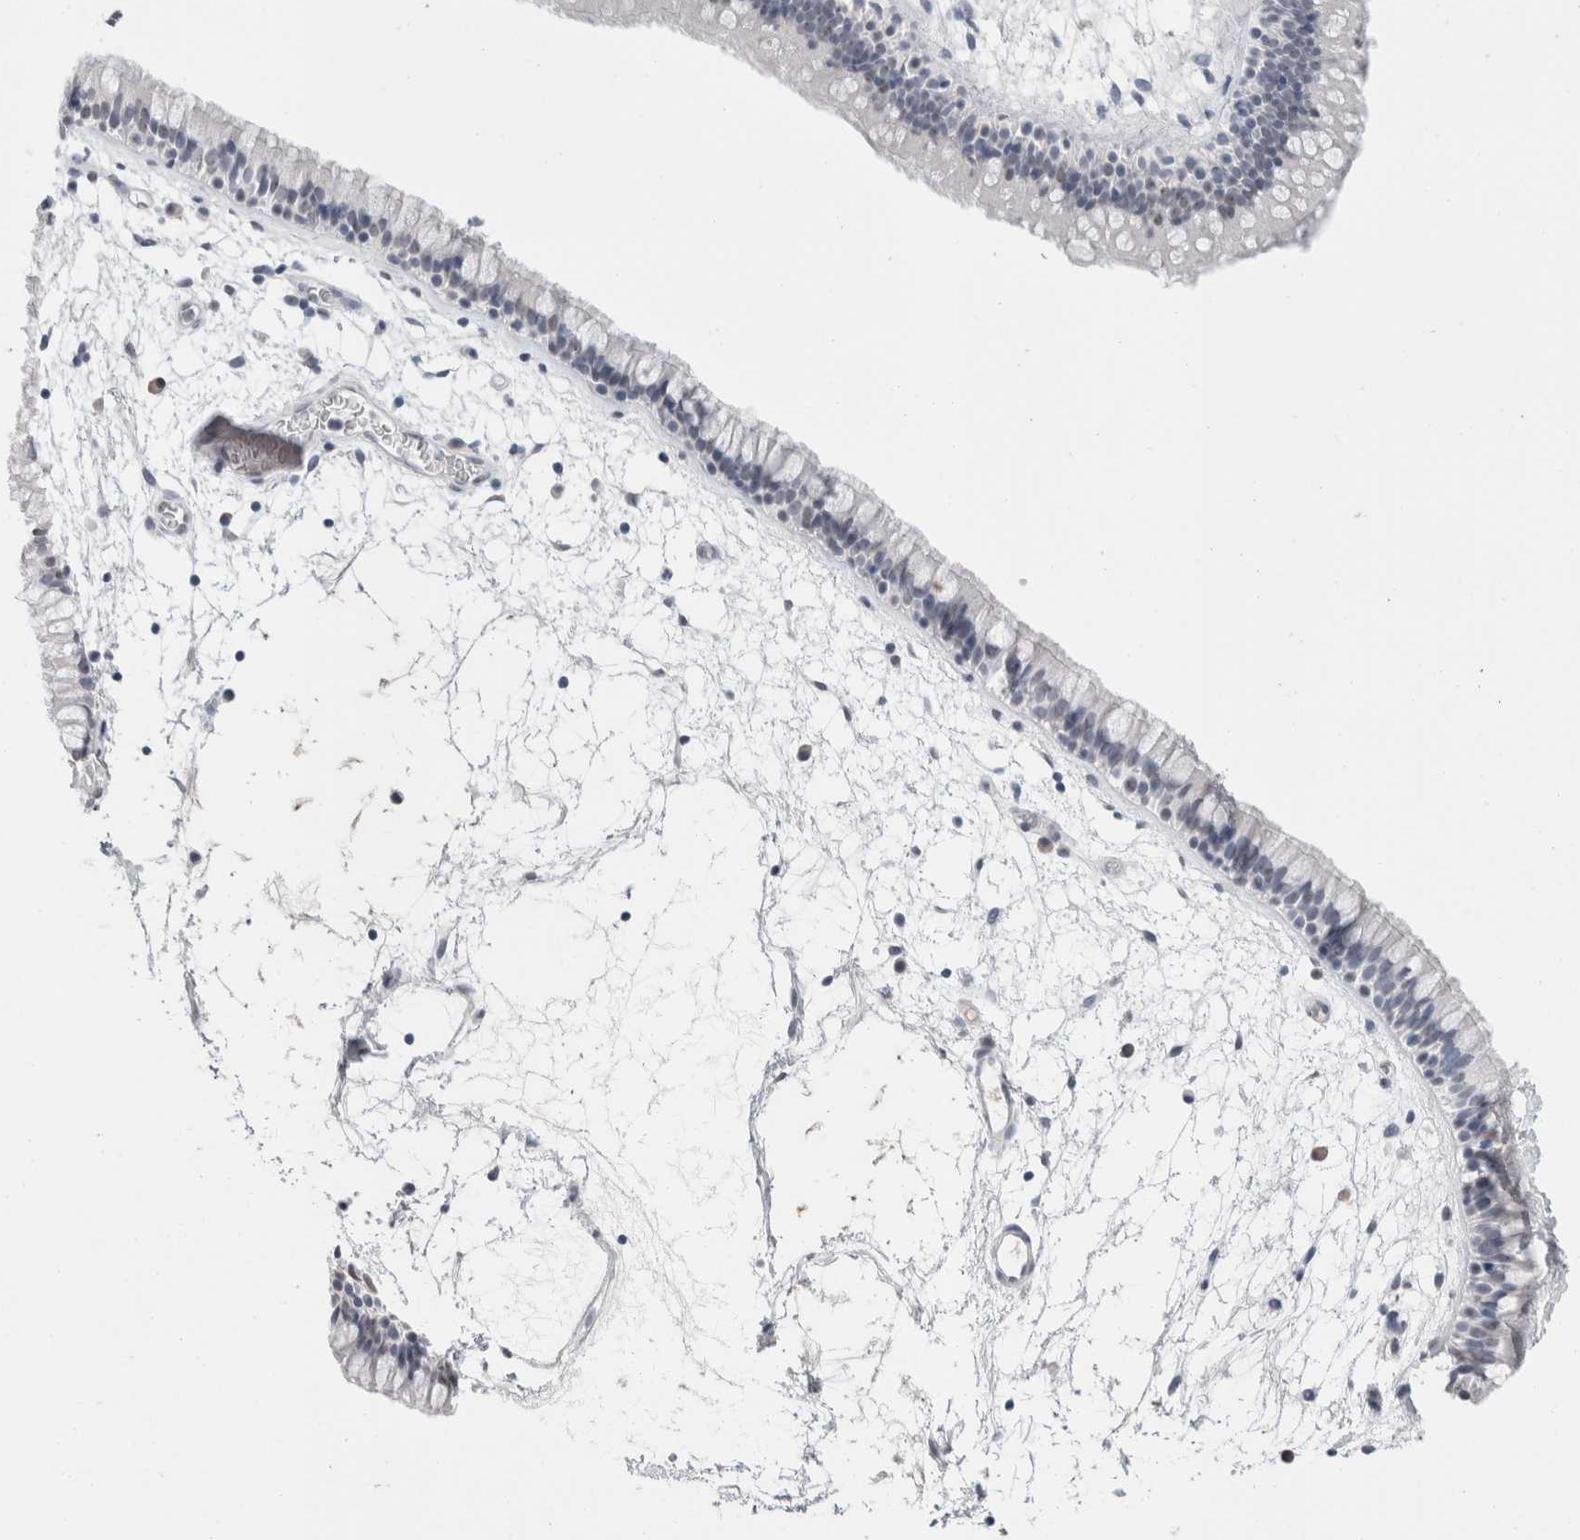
{"staining": {"intensity": "weak", "quantity": "<25%", "location": "nuclear"}, "tissue": "nasopharynx", "cell_type": "Respiratory epithelial cells", "image_type": "normal", "snomed": [{"axis": "morphology", "description": "Normal tissue, NOS"}, {"axis": "morphology", "description": "Inflammation, NOS"}, {"axis": "topography", "description": "Nasopharynx"}], "caption": "This is an IHC photomicrograph of unremarkable nasopharynx. There is no expression in respiratory epithelial cells.", "gene": "CADM3", "patient": {"sex": "male", "age": 48}}